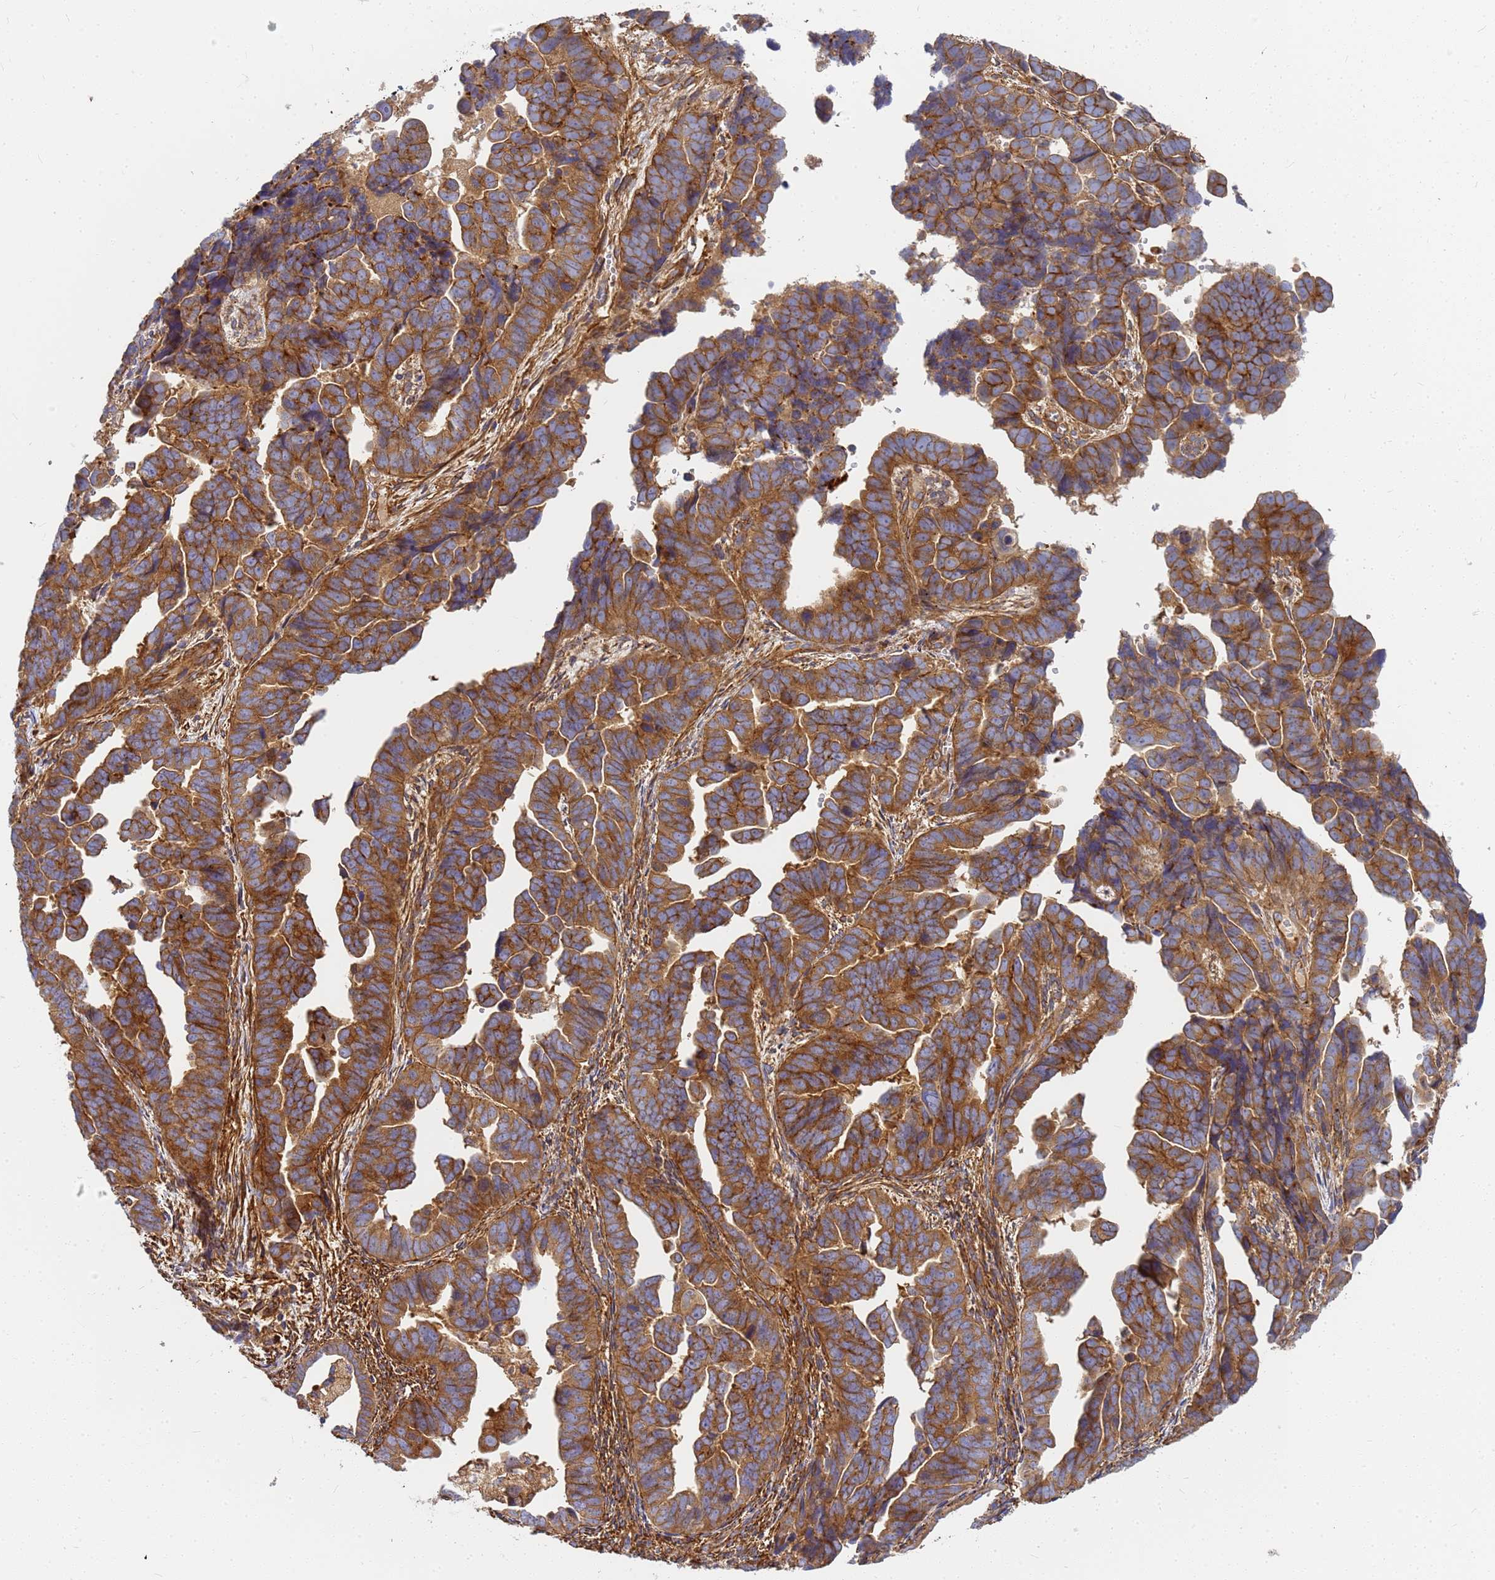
{"staining": {"intensity": "moderate", "quantity": ">75%", "location": "cytoplasmic/membranous"}, "tissue": "endometrial cancer", "cell_type": "Tumor cells", "image_type": "cancer", "snomed": [{"axis": "morphology", "description": "Adenocarcinoma, NOS"}, {"axis": "topography", "description": "Endometrium"}], "caption": "This is a histology image of immunohistochemistry staining of endometrial cancer (adenocarcinoma), which shows moderate expression in the cytoplasmic/membranous of tumor cells.", "gene": "C2CD5", "patient": {"sex": "female", "age": 75}}